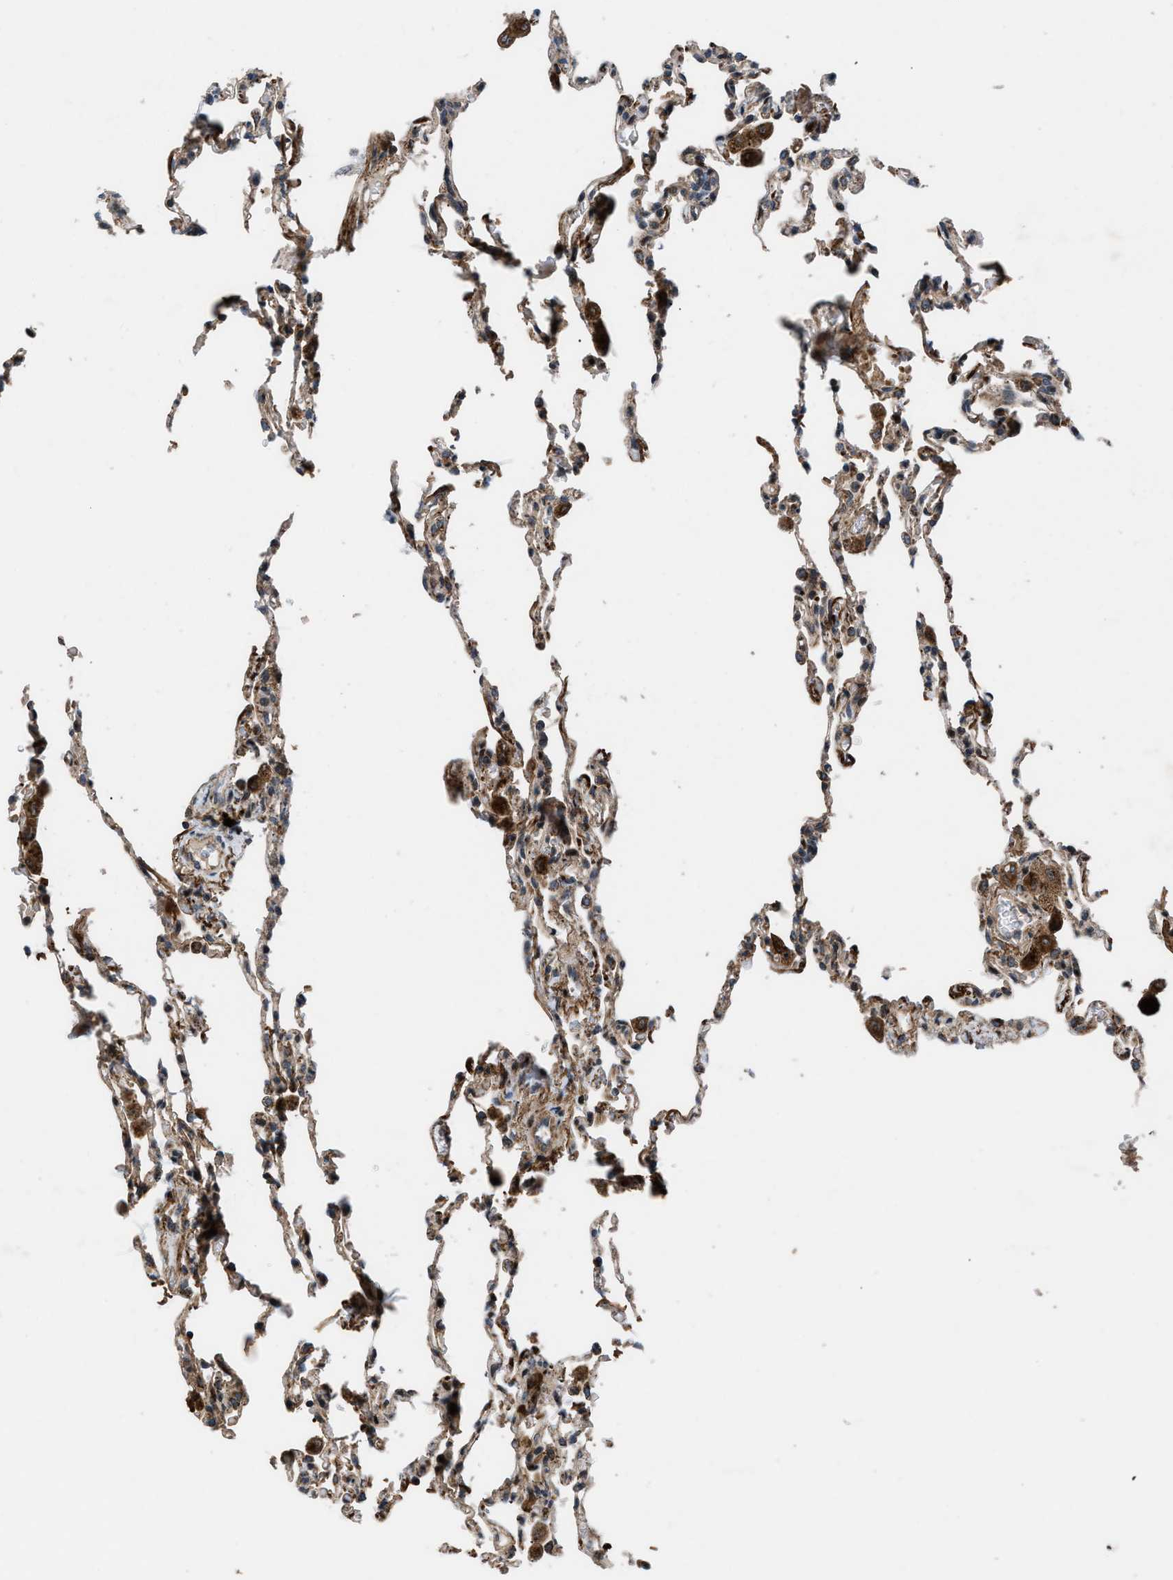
{"staining": {"intensity": "moderate", "quantity": ">75%", "location": "cytoplasmic/membranous"}, "tissue": "lung", "cell_type": "Alveolar cells", "image_type": "normal", "snomed": [{"axis": "morphology", "description": "Normal tissue, NOS"}, {"axis": "topography", "description": "Lung"}], "caption": "A brown stain labels moderate cytoplasmic/membranous staining of a protein in alveolar cells of benign human lung. (IHC, brightfield microscopy, high magnification).", "gene": "AP3M2", "patient": {"sex": "male", "age": 59}}